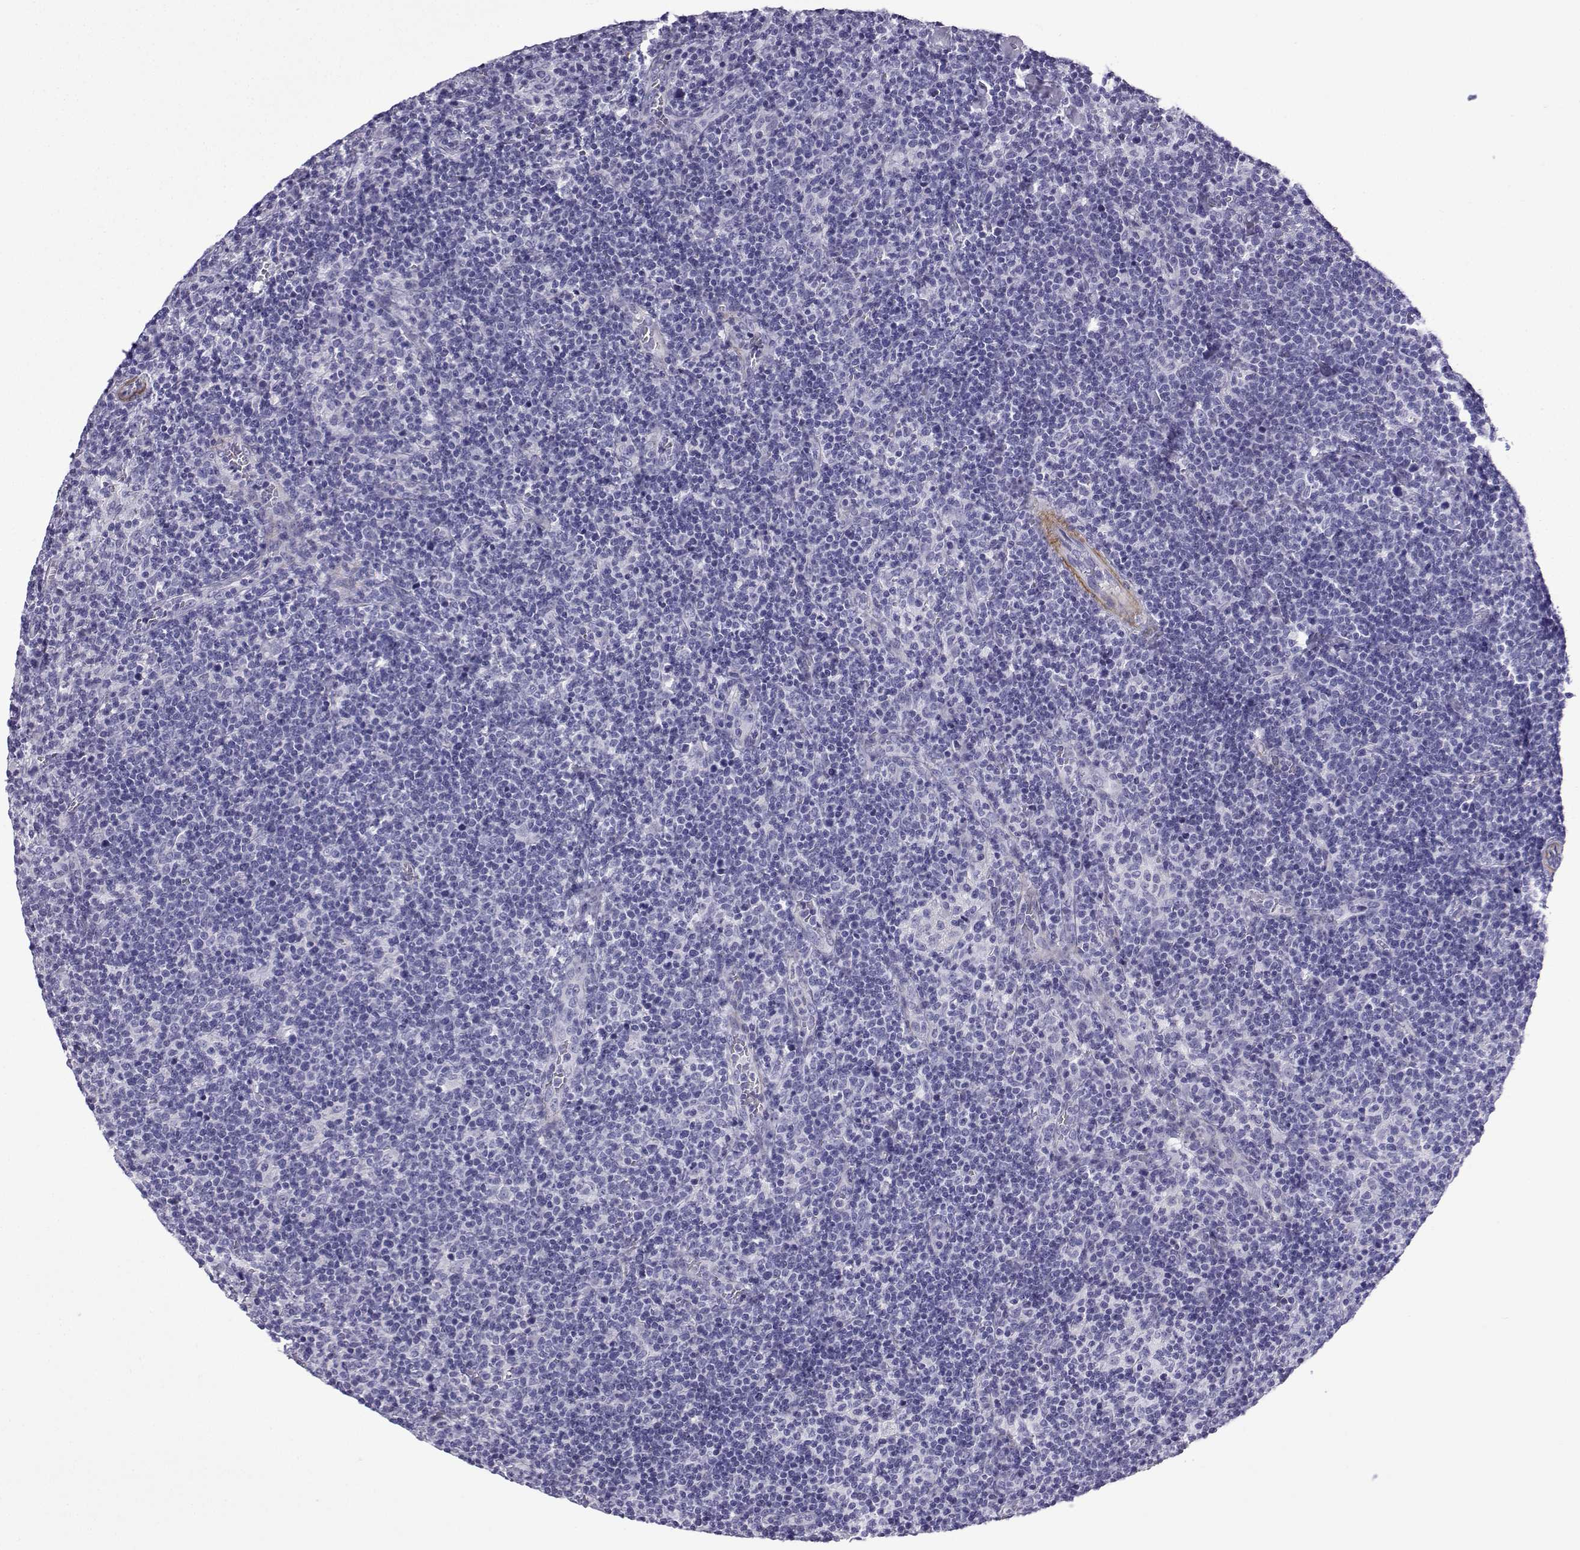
{"staining": {"intensity": "negative", "quantity": "none", "location": "none"}, "tissue": "lymphoma", "cell_type": "Tumor cells", "image_type": "cancer", "snomed": [{"axis": "morphology", "description": "Malignant lymphoma, non-Hodgkin's type, High grade"}, {"axis": "topography", "description": "Lymph node"}], "caption": "The IHC histopathology image has no significant staining in tumor cells of lymphoma tissue.", "gene": "KCNF1", "patient": {"sex": "male", "age": 61}}